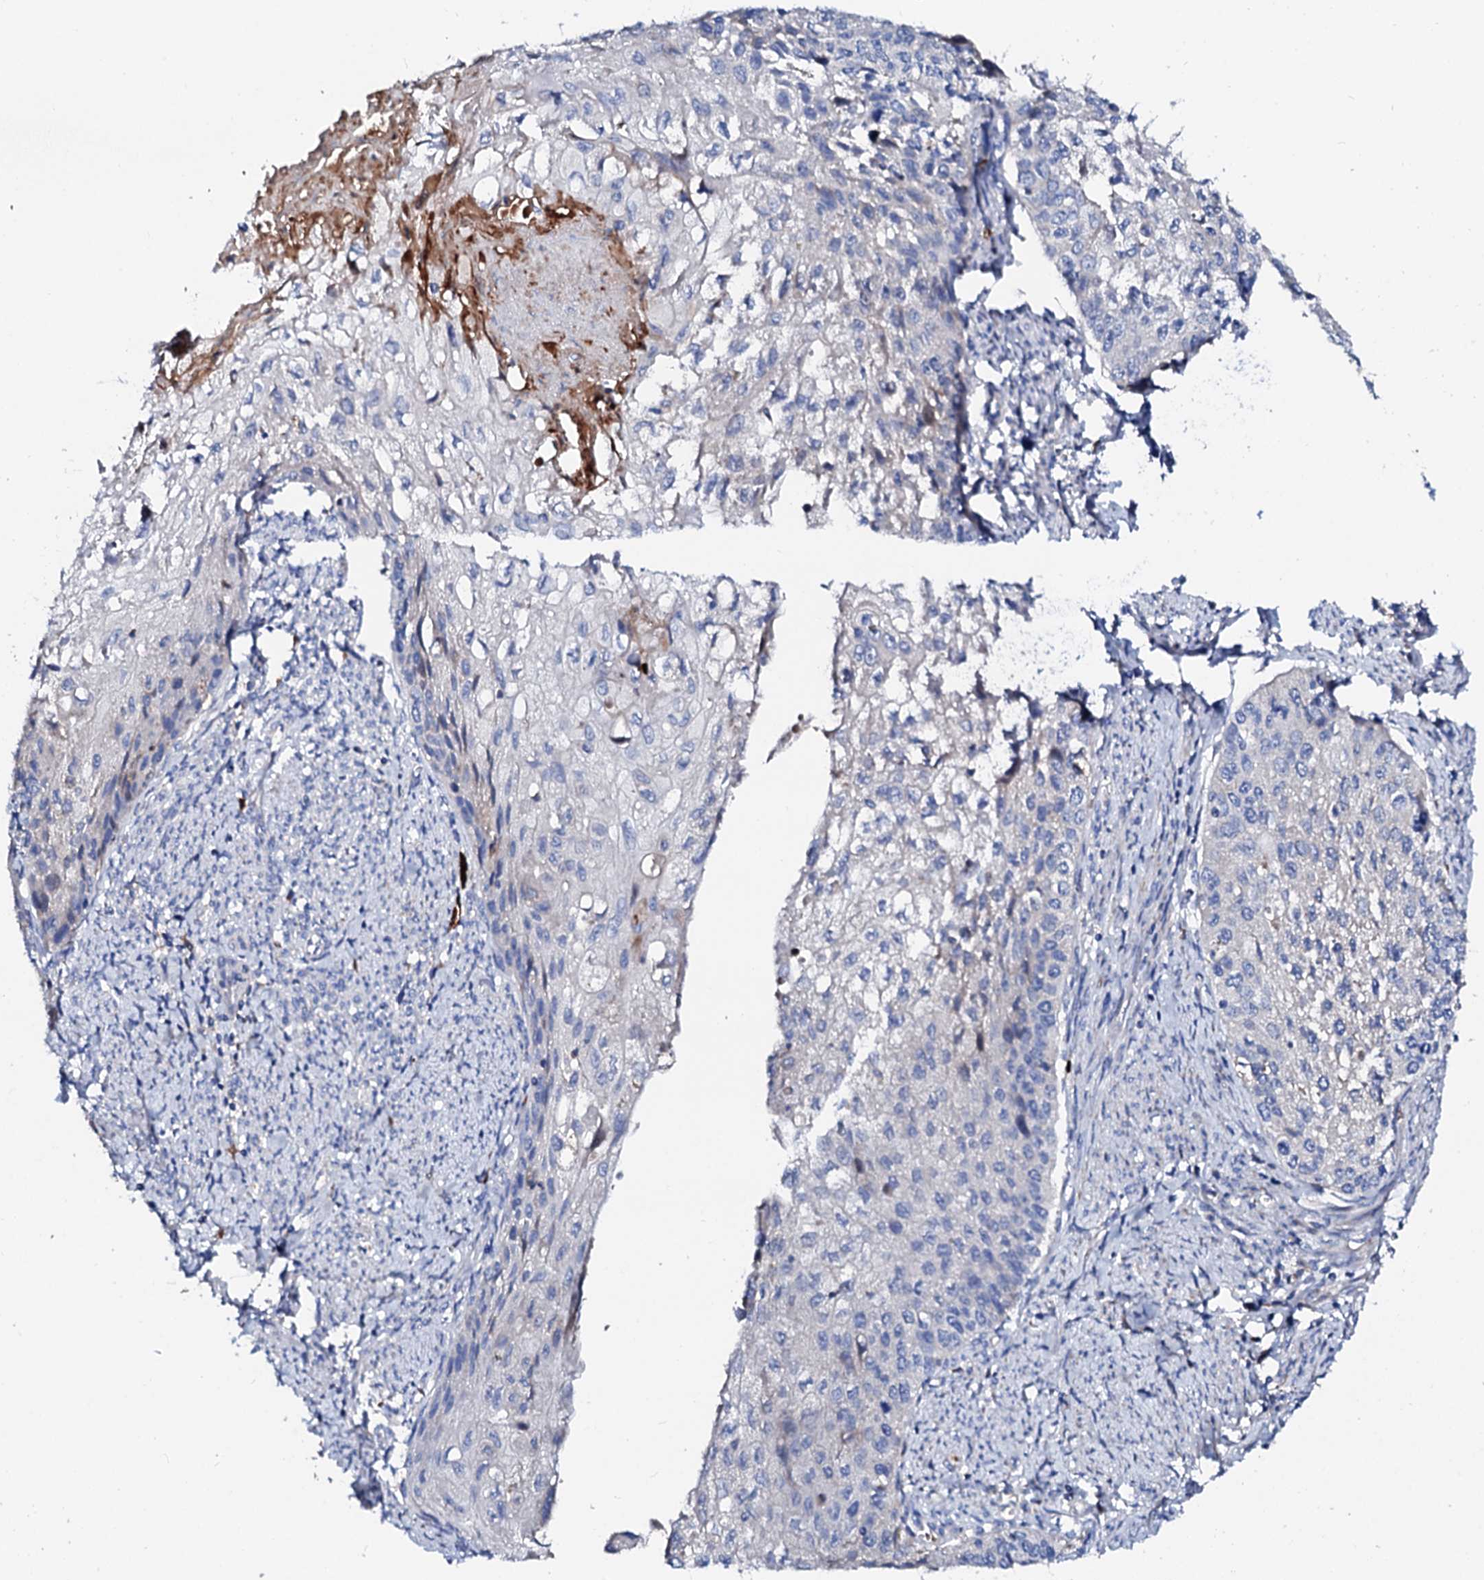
{"staining": {"intensity": "negative", "quantity": "none", "location": "none"}, "tissue": "cervical cancer", "cell_type": "Tumor cells", "image_type": "cancer", "snomed": [{"axis": "morphology", "description": "Squamous cell carcinoma, NOS"}, {"axis": "topography", "description": "Cervix"}], "caption": "Protein analysis of cervical cancer exhibits no significant staining in tumor cells.", "gene": "SLC10A7", "patient": {"sex": "female", "age": 67}}